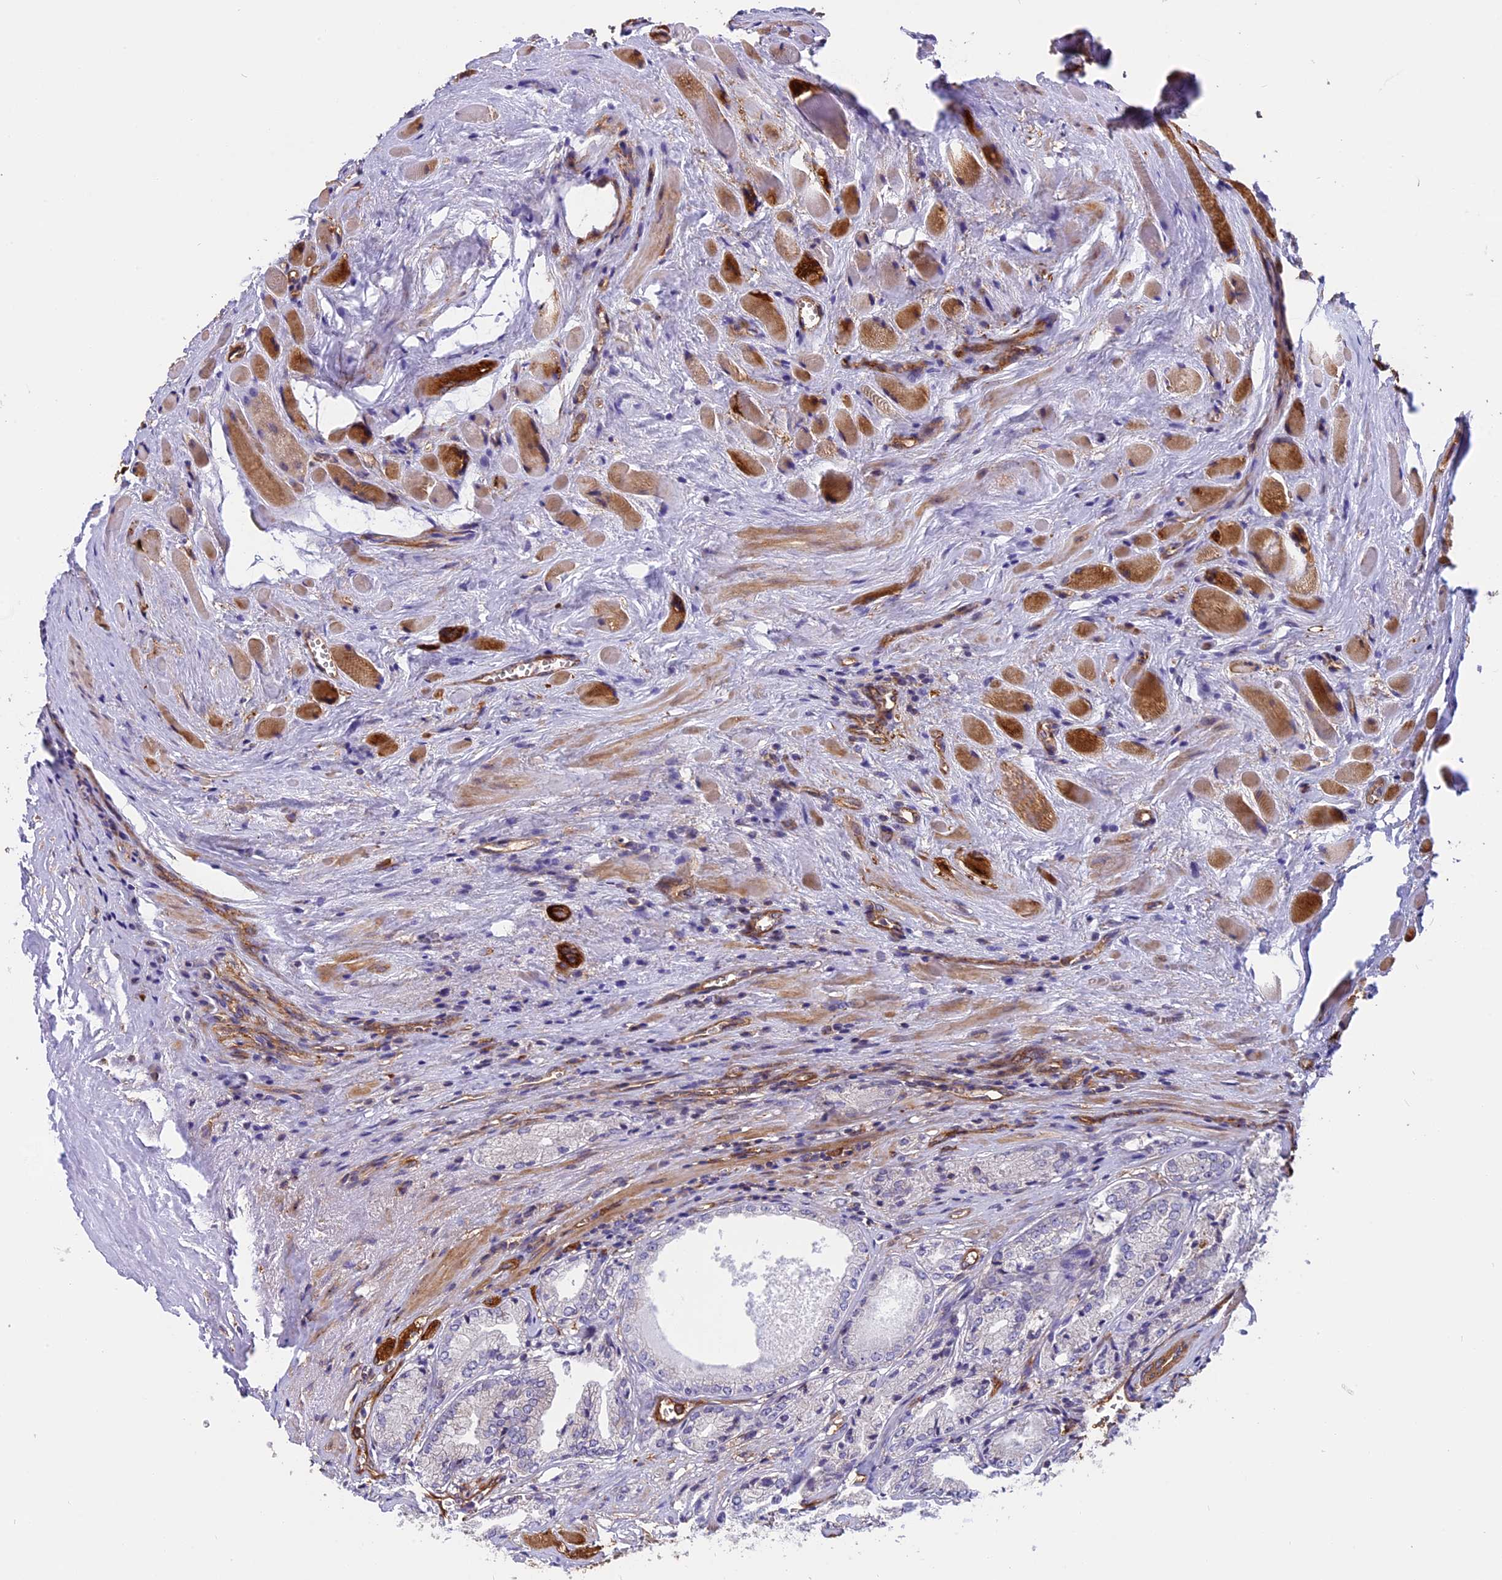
{"staining": {"intensity": "negative", "quantity": "none", "location": "none"}, "tissue": "prostate cancer", "cell_type": "Tumor cells", "image_type": "cancer", "snomed": [{"axis": "morphology", "description": "Adenocarcinoma, Low grade"}, {"axis": "topography", "description": "Prostate"}], "caption": "Image shows no protein positivity in tumor cells of prostate cancer tissue. Nuclei are stained in blue.", "gene": "EHBP1L1", "patient": {"sex": "male", "age": 60}}